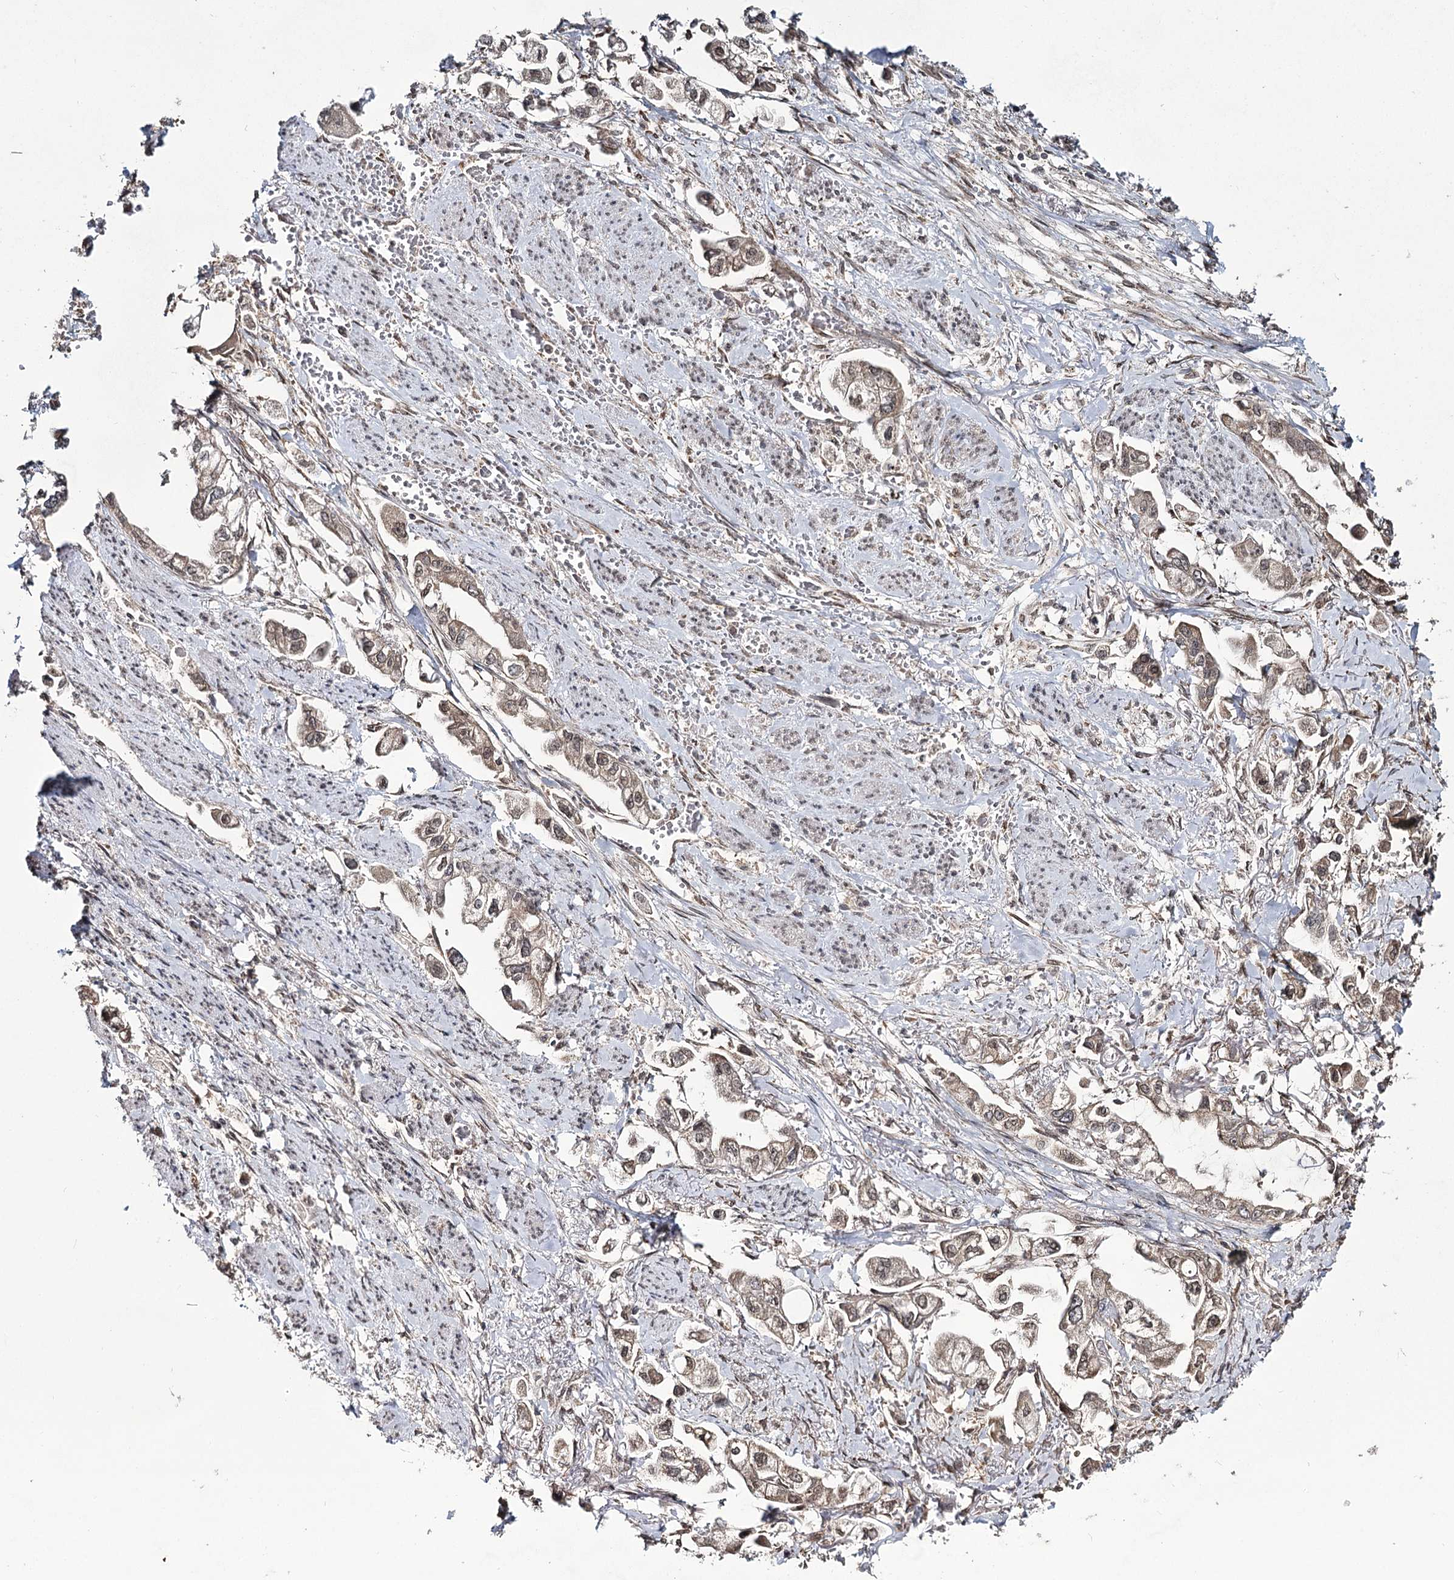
{"staining": {"intensity": "weak", "quantity": ">75%", "location": "cytoplasmic/membranous,nuclear"}, "tissue": "stomach cancer", "cell_type": "Tumor cells", "image_type": "cancer", "snomed": [{"axis": "morphology", "description": "Adenocarcinoma, NOS"}, {"axis": "topography", "description": "Stomach"}], "caption": "An image of adenocarcinoma (stomach) stained for a protein shows weak cytoplasmic/membranous and nuclear brown staining in tumor cells. (IHC, brightfield microscopy, high magnification).", "gene": "TRNT1", "patient": {"sex": "male", "age": 62}}